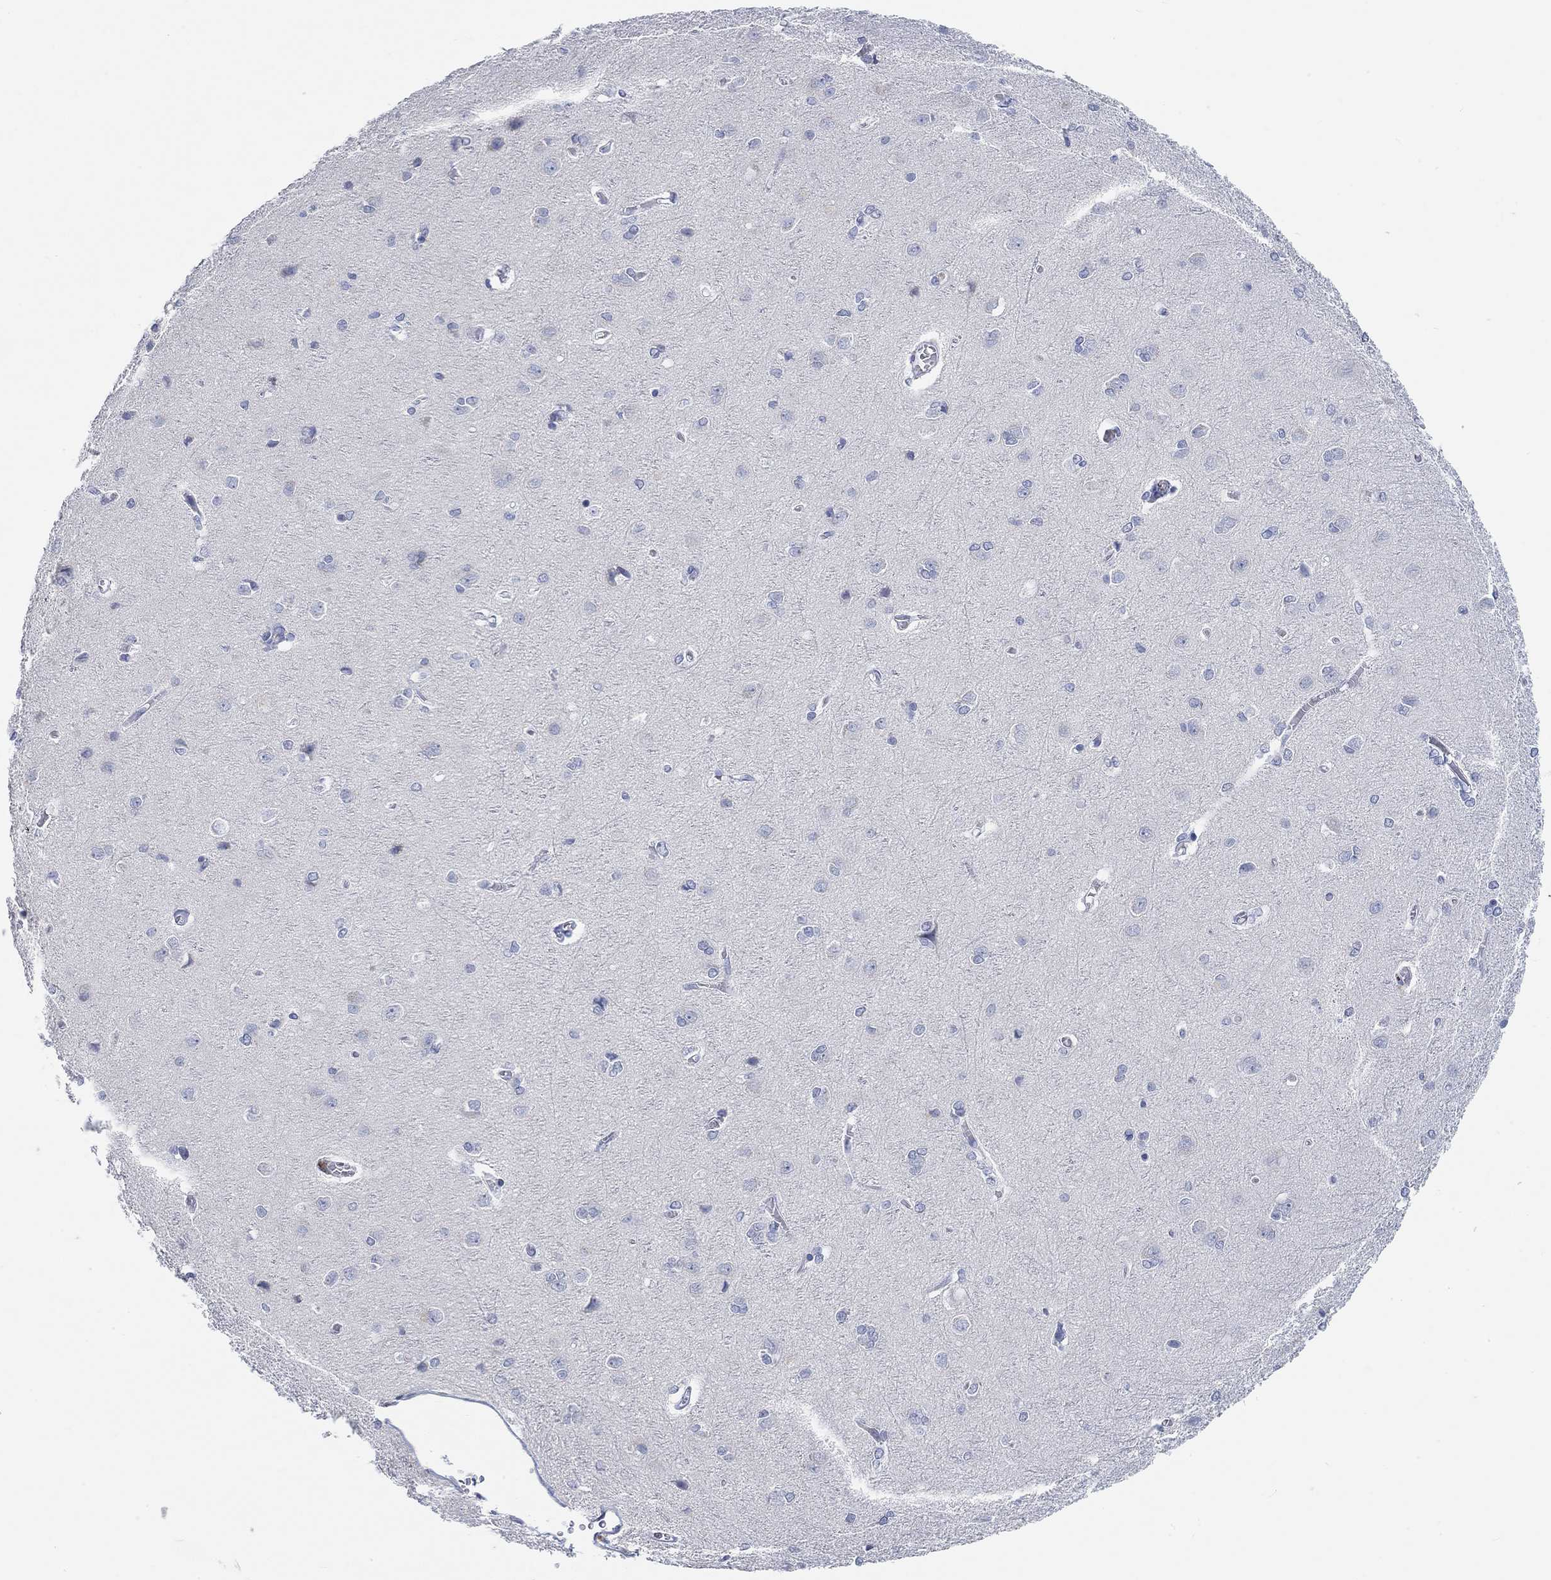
{"staining": {"intensity": "negative", "quantity": "none", "location": "none"}, "tissue": "cerebral cortex", "cell_type": "Endothelial cells", "image_type": "normal", "snomed": [{"axis": "morphology", "description": "Normal tissue, NOS"}, {"axis": "topography", "description": "Cerebral cortex"}], "caption": "The micrograph shows no staining of endothelial cells in normal cerebral cortex.", "gene": "ATP6V1E2", "patient": {"sex": "male", "age": 37}}